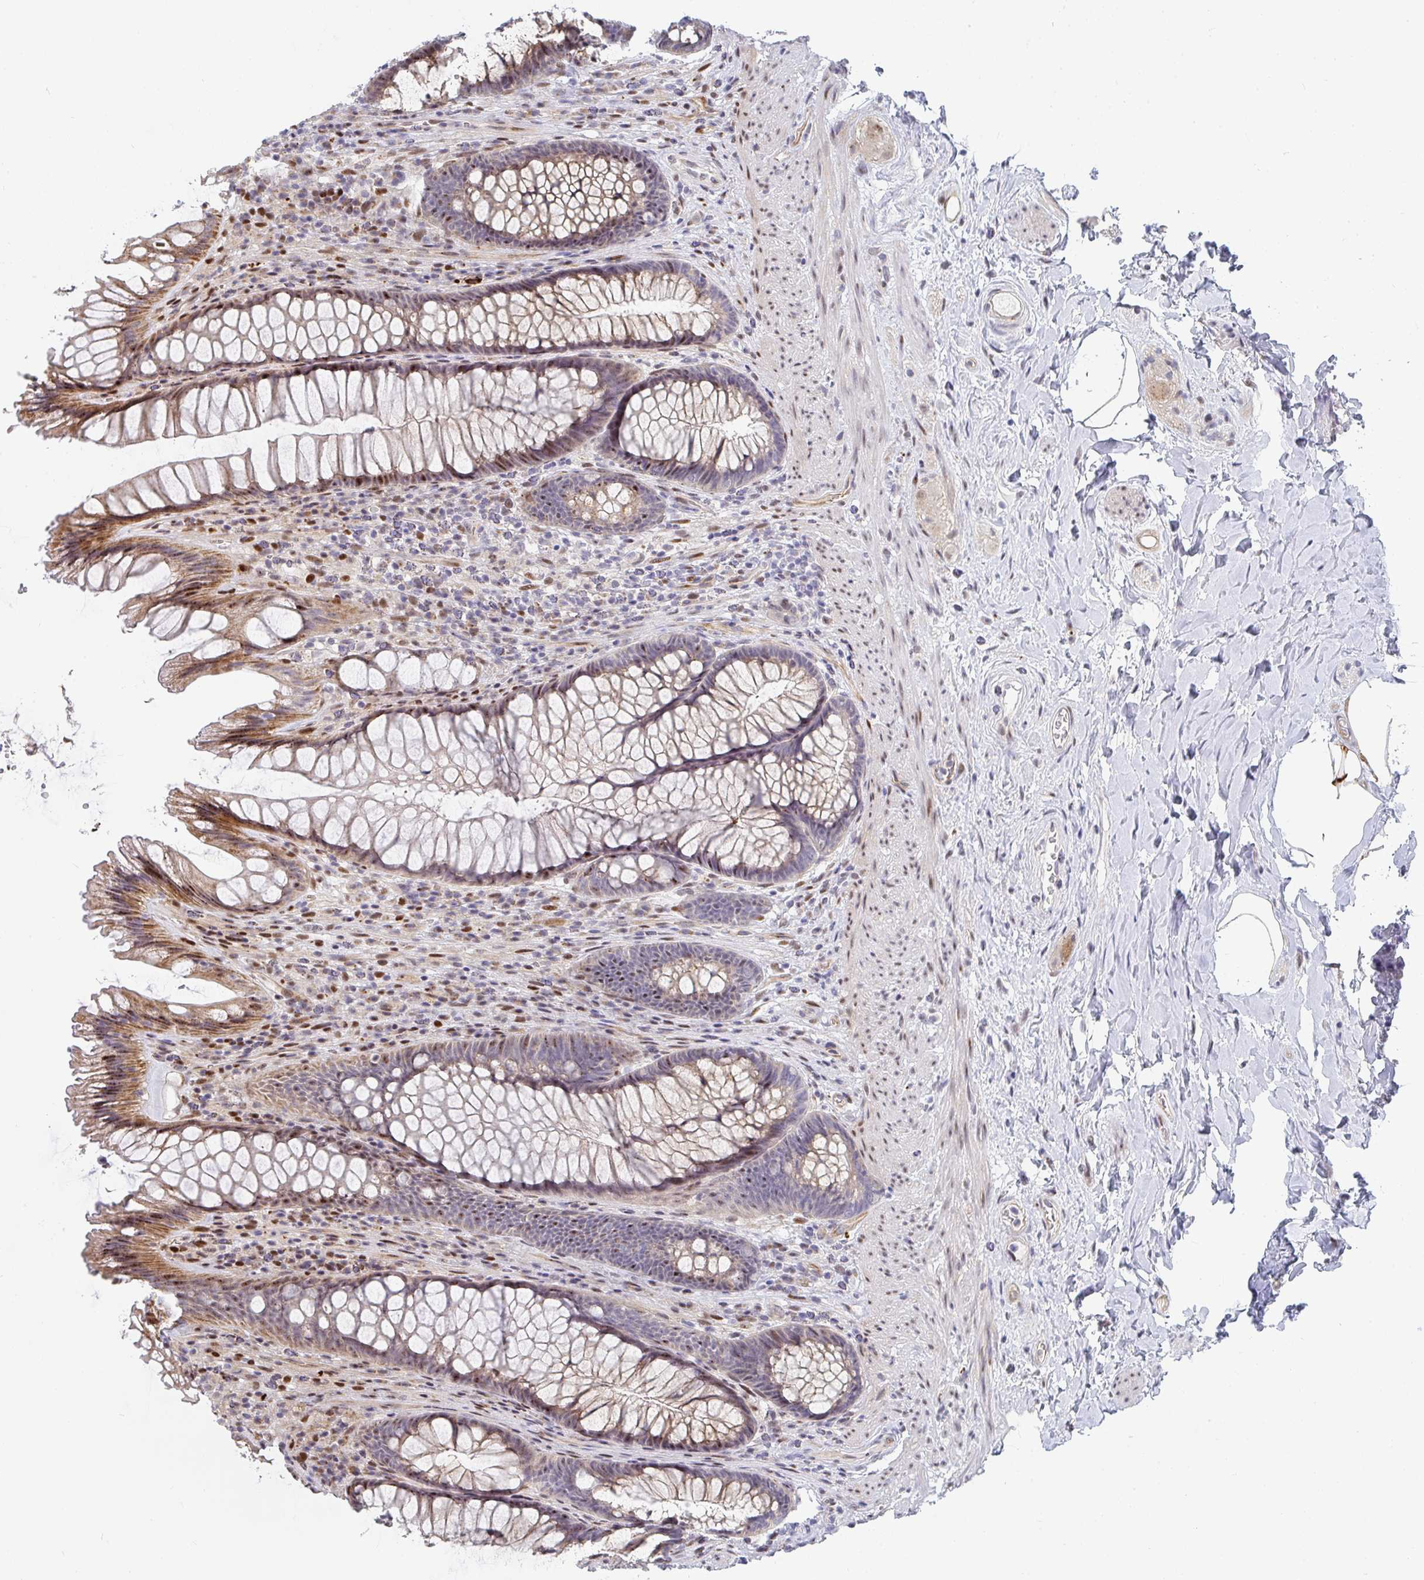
{"staining": {"intensity": "moderate", "quantity": "25%-75%", "location": "cytoplasmic/membranous,nuclear"}, "tissue": "rectum", "cell_type": "Glandular cells", "image_type": "normal", "snomed": [{"axis": "morphology", "description": "Normal tissue, NOS"}, {"axis": "topography", "description": "Rectum"}], "caption": "Normal rectum displays moderate cytoplasmic/membranous,nuclear staining in approximately 25%-75% of glandular cells, visualized by immunohistochemistry.", "gene": "ZIC3", "patient": {"sex": "male", "age": 53}}